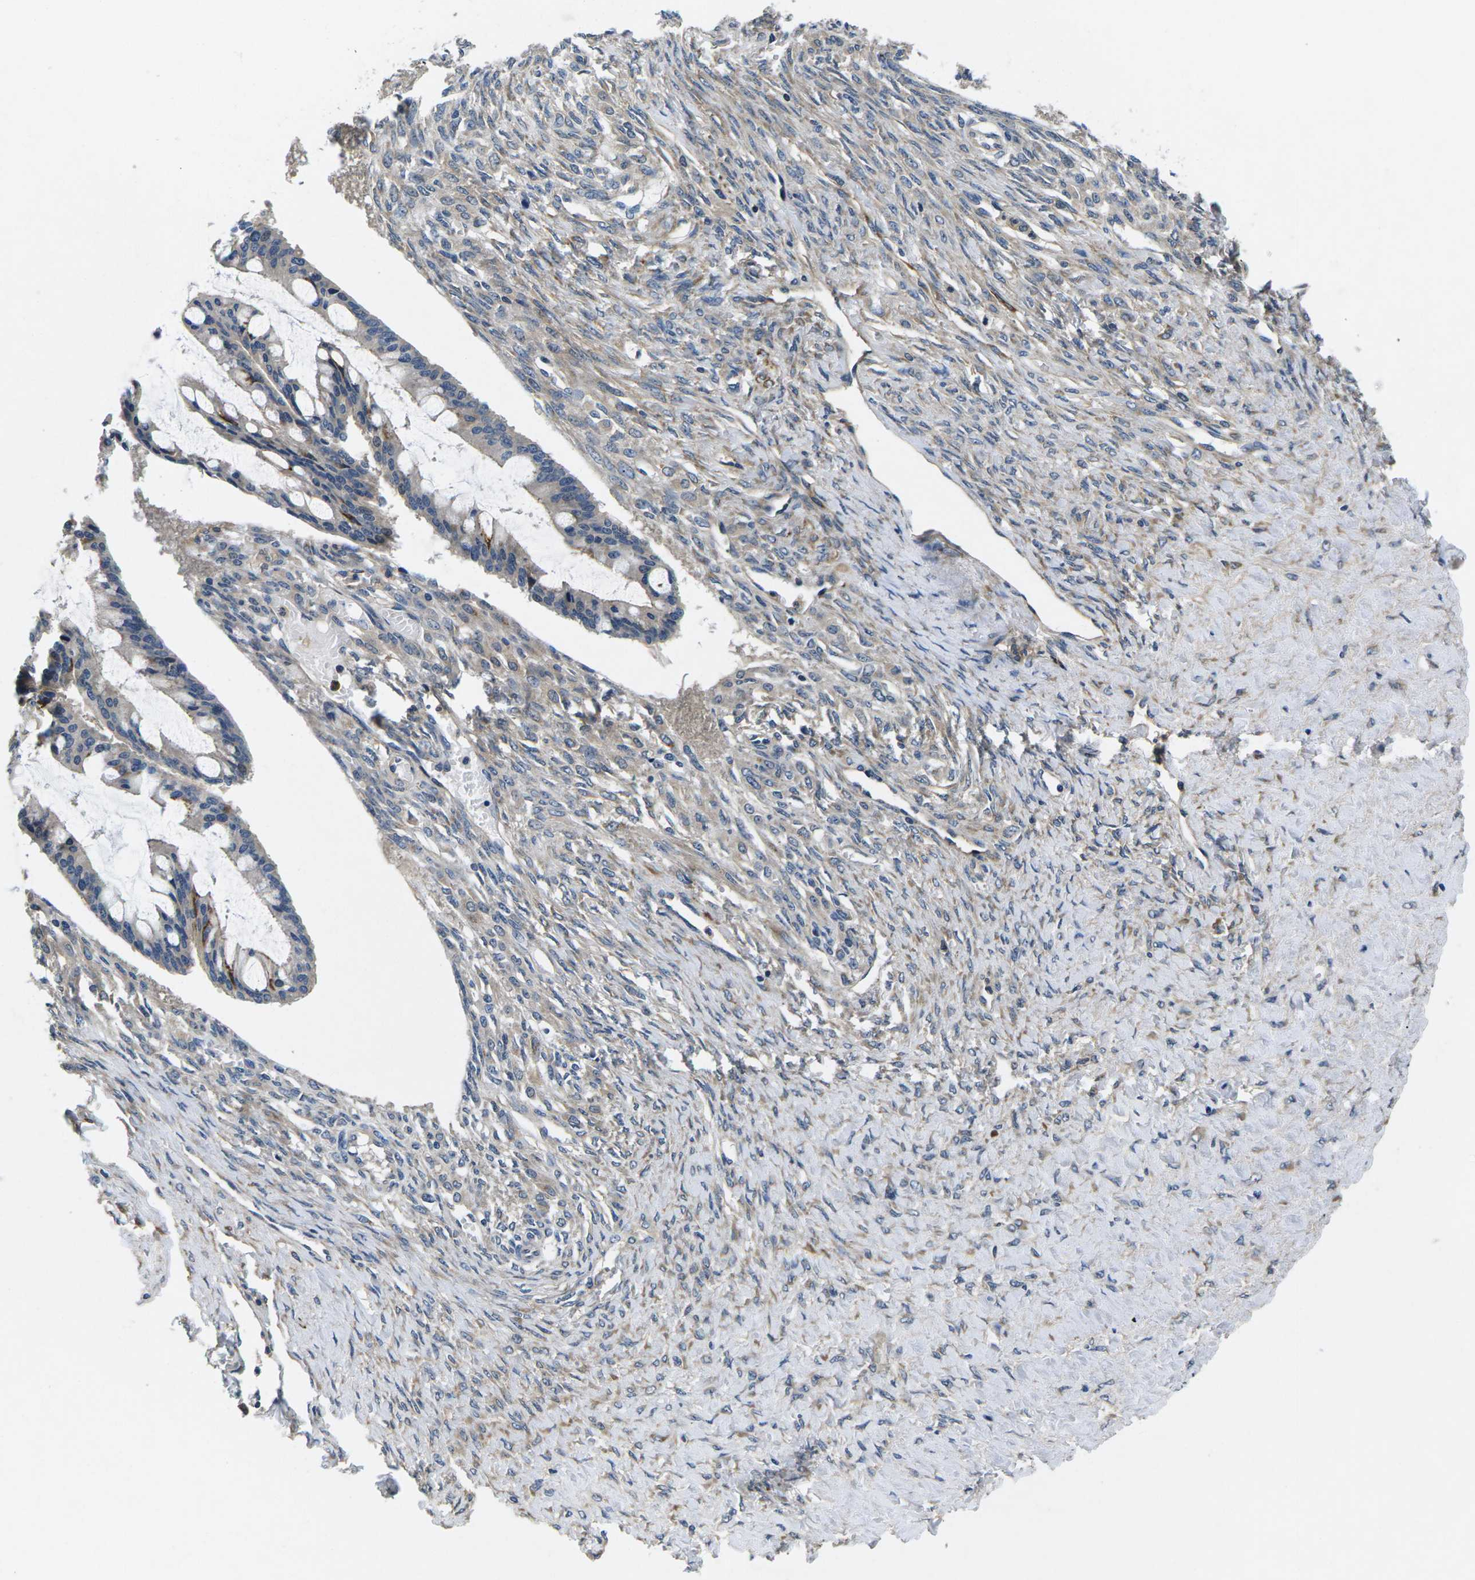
{"staining": {"intensity": "negative", "quantity": "none", "location": "none"}, "tissue": "ovarian cancer", "cell_type": "Tumor cells", "image_type": "cancer", "snomed": [{"axis": "morphology", "description": "Cystadenocarcinoma, mucinous, NOS"}, {"axis": "topography", "description": "Ovary"}], "caption": "The photomicrograph reveals no staining of tumor cells in ovarian cancer. (Brightfield microscopy of DAB (3,3'-diaminobenzidine) immunohistochemistry at high magnification).", "gene": "PLCE1", "patient": {"sex": "female", "age": 73}}